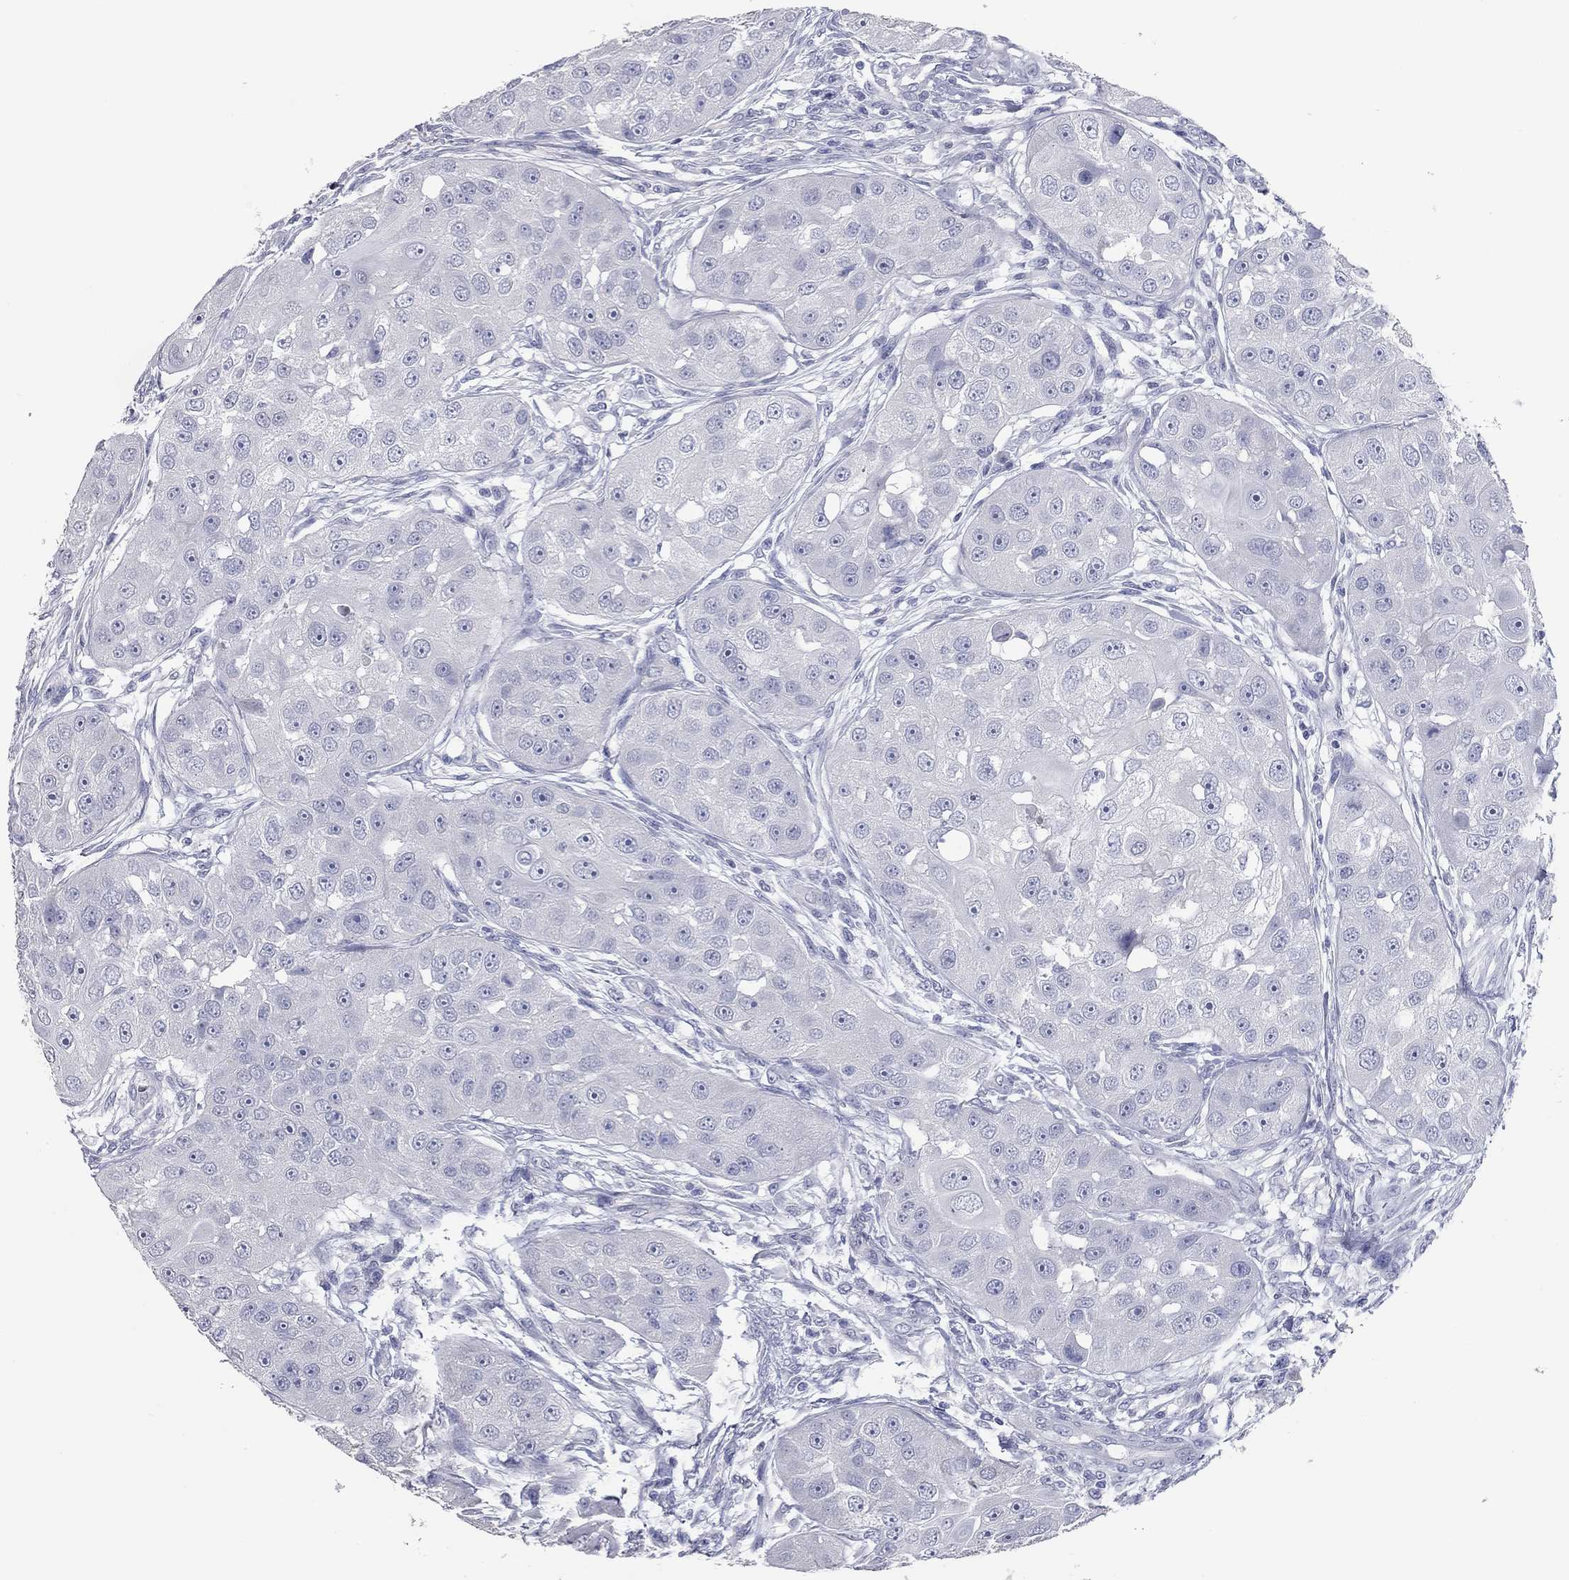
{"staining": {"intensity": "negative", "quantity": "none", "location": "none"}, "tissue": "head and neck cancer", "cell_type": "Tumor cells", "image_type": "cancer", "snomed": [{"axis": "morphology", "description": "Squamous cell carcinoma, NOS"}, {"axis": "topography", "description": "Head-Neck"}], "caption": "IHC micrograph of neoplastic tissue: human head and neck cancer stained with DAB demonstrates no significant protein staining in tumor cells. Nuclei are stained in blue.", "gene": "TAC1", "patient": {"sex": "male", "age": 51}}